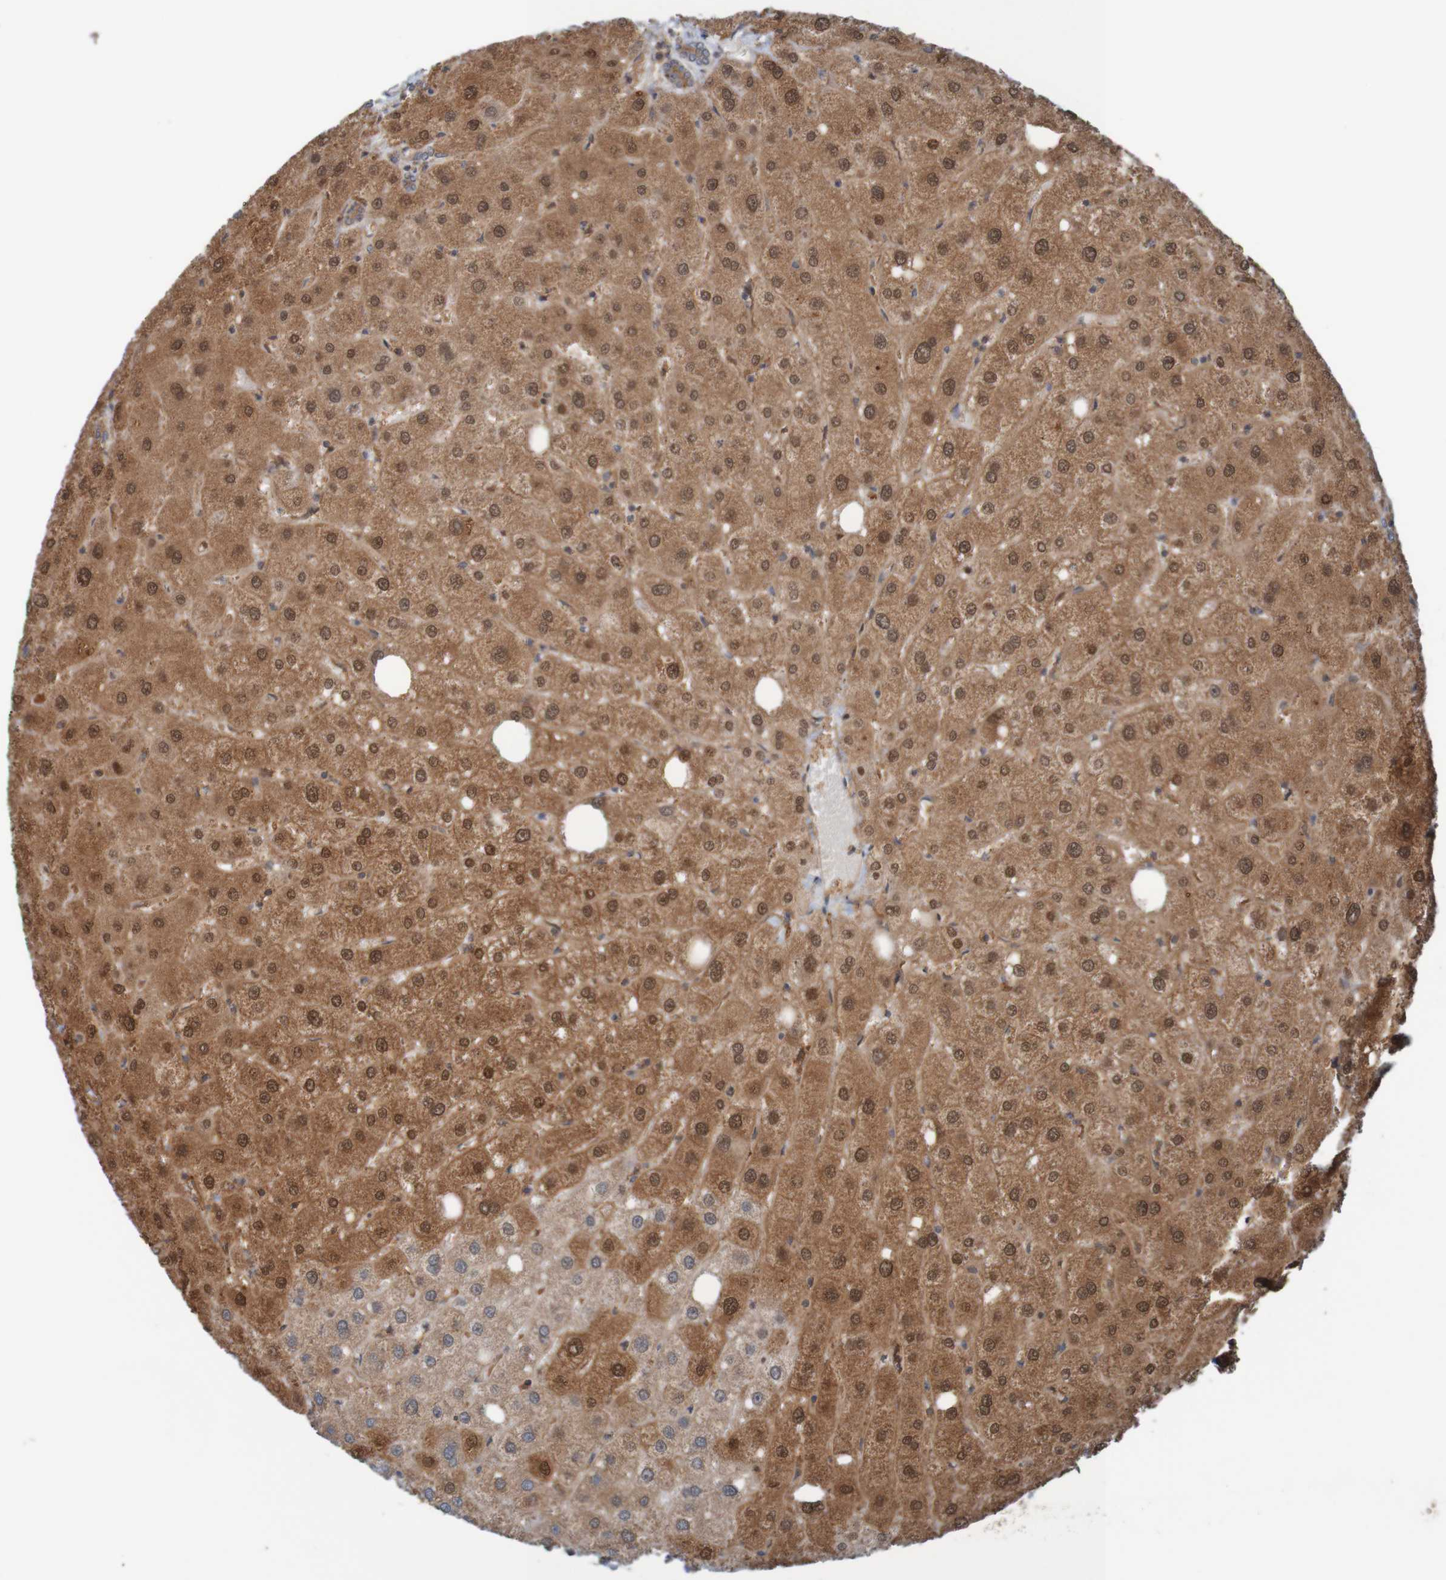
{"staining": {"intensity": "weak", "quantity": ">75%", "location": "cytoplasmic/membranous"}, "tissue": "liver", "cell_type": "Cholangiocytes", "image_type": "normal", "snomed": [{"axis": "morphology", "description": "Normal tissue, NOS"}, {"axis": "topography", "description": "Liver"}], "caption": "This image displays IHC staining of unremarkable human liver, with low weak cytoplasmic/membranous expression in about >75% of cholangiocytes.", "gene": "ARHGEF11", "patient": {"sex": "male", "age": 73}}